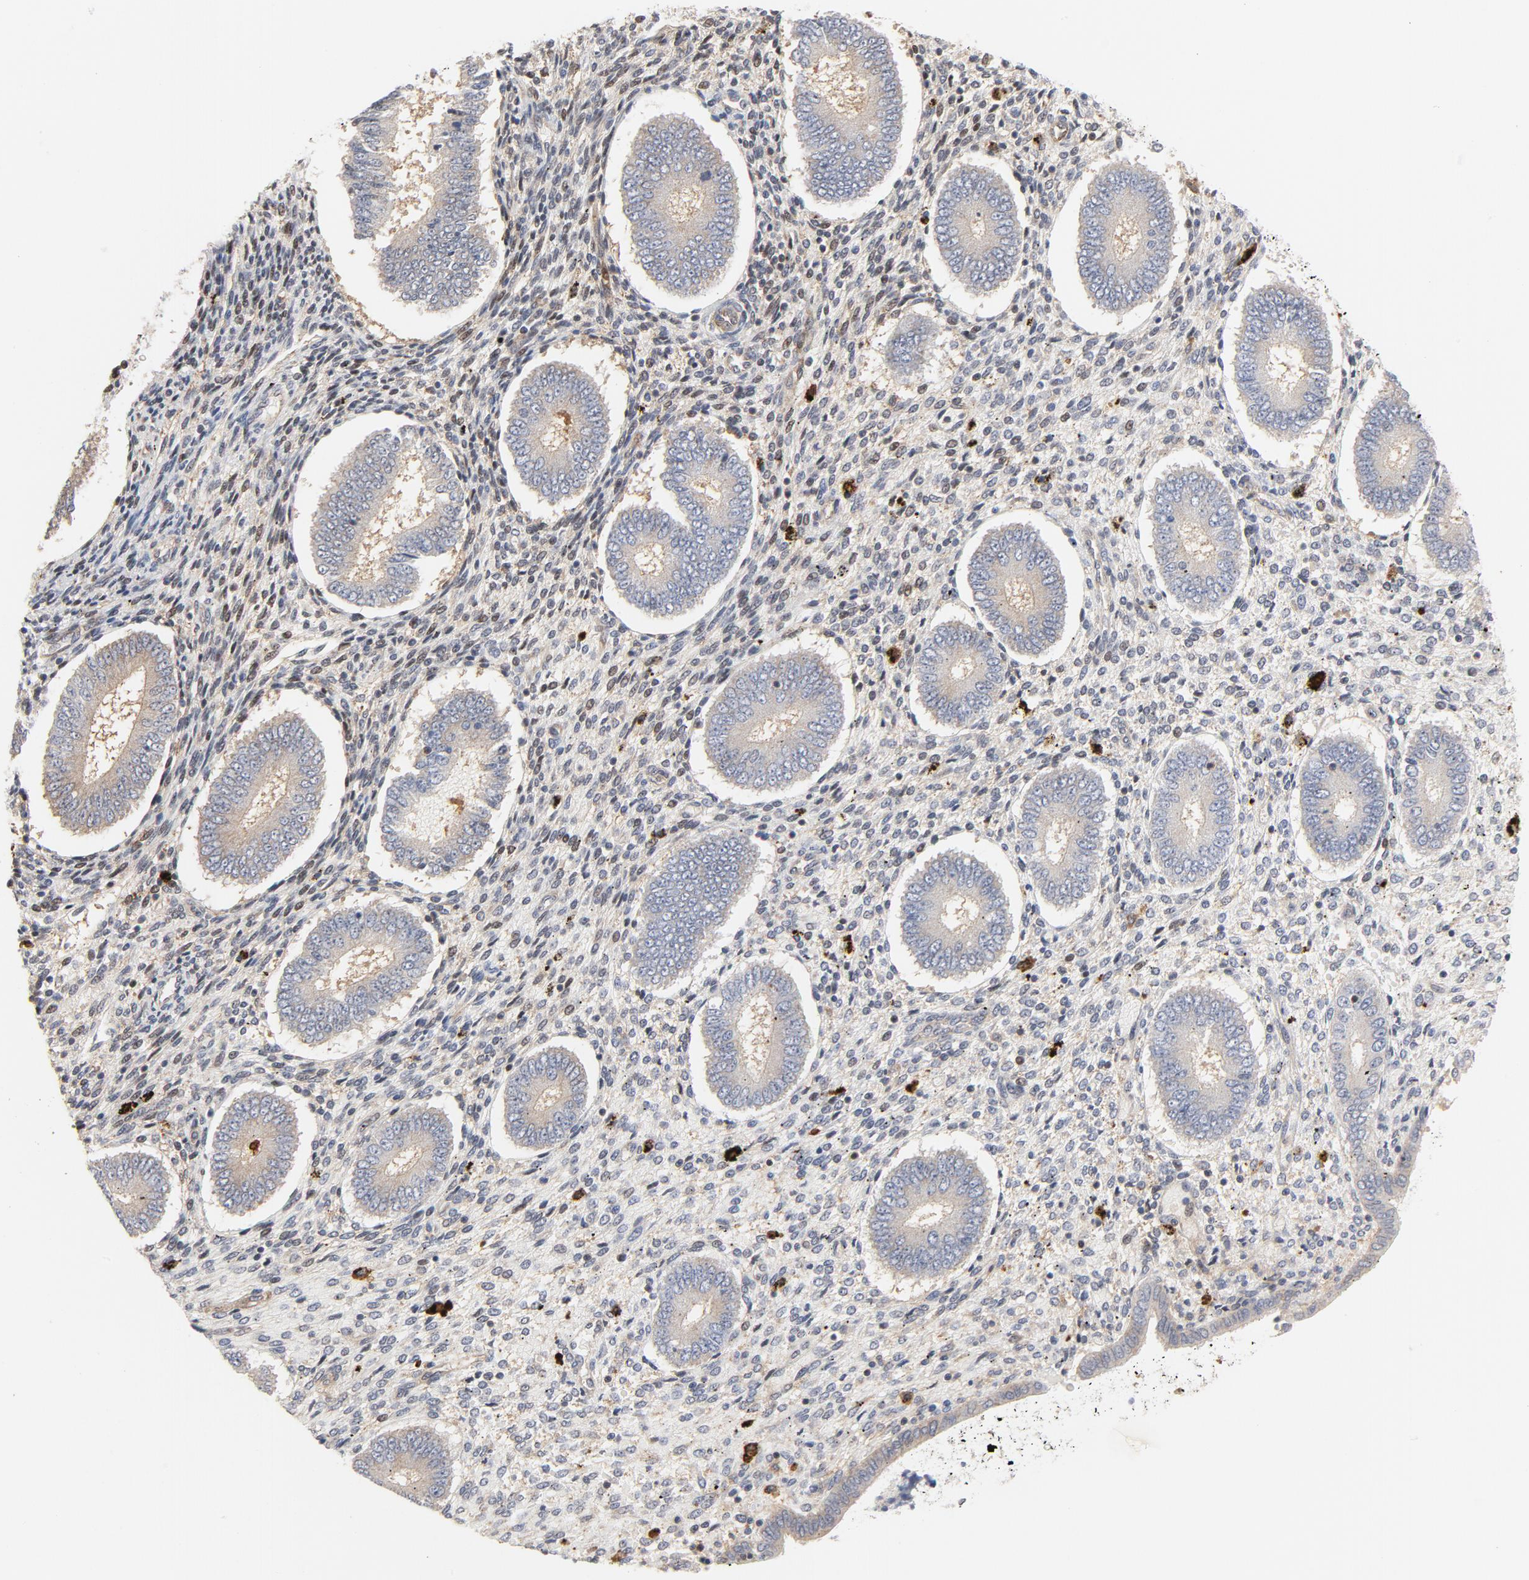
{"staining": {"intensity": "weak", "quantity": "<25%", "location": "cytoplasmic/membranous"}, "tissue": "endometrium", "cell_type": "Cells in endometrial stroma", "image_type": "normal", "snomed": [{"axis": "morphology", "description": "Normal tissue, NOS"}, {"axis": "topography", "description": "Endometrium"}], "caption": "Immunohistochemistry photomicrograph of benign endometrium: endometrium stained with DAB displays no significant protein positivity in cells in endometrial stroma.", "gene": "RAPGEF4", "patient": {"sex": "female", "age": 42}}